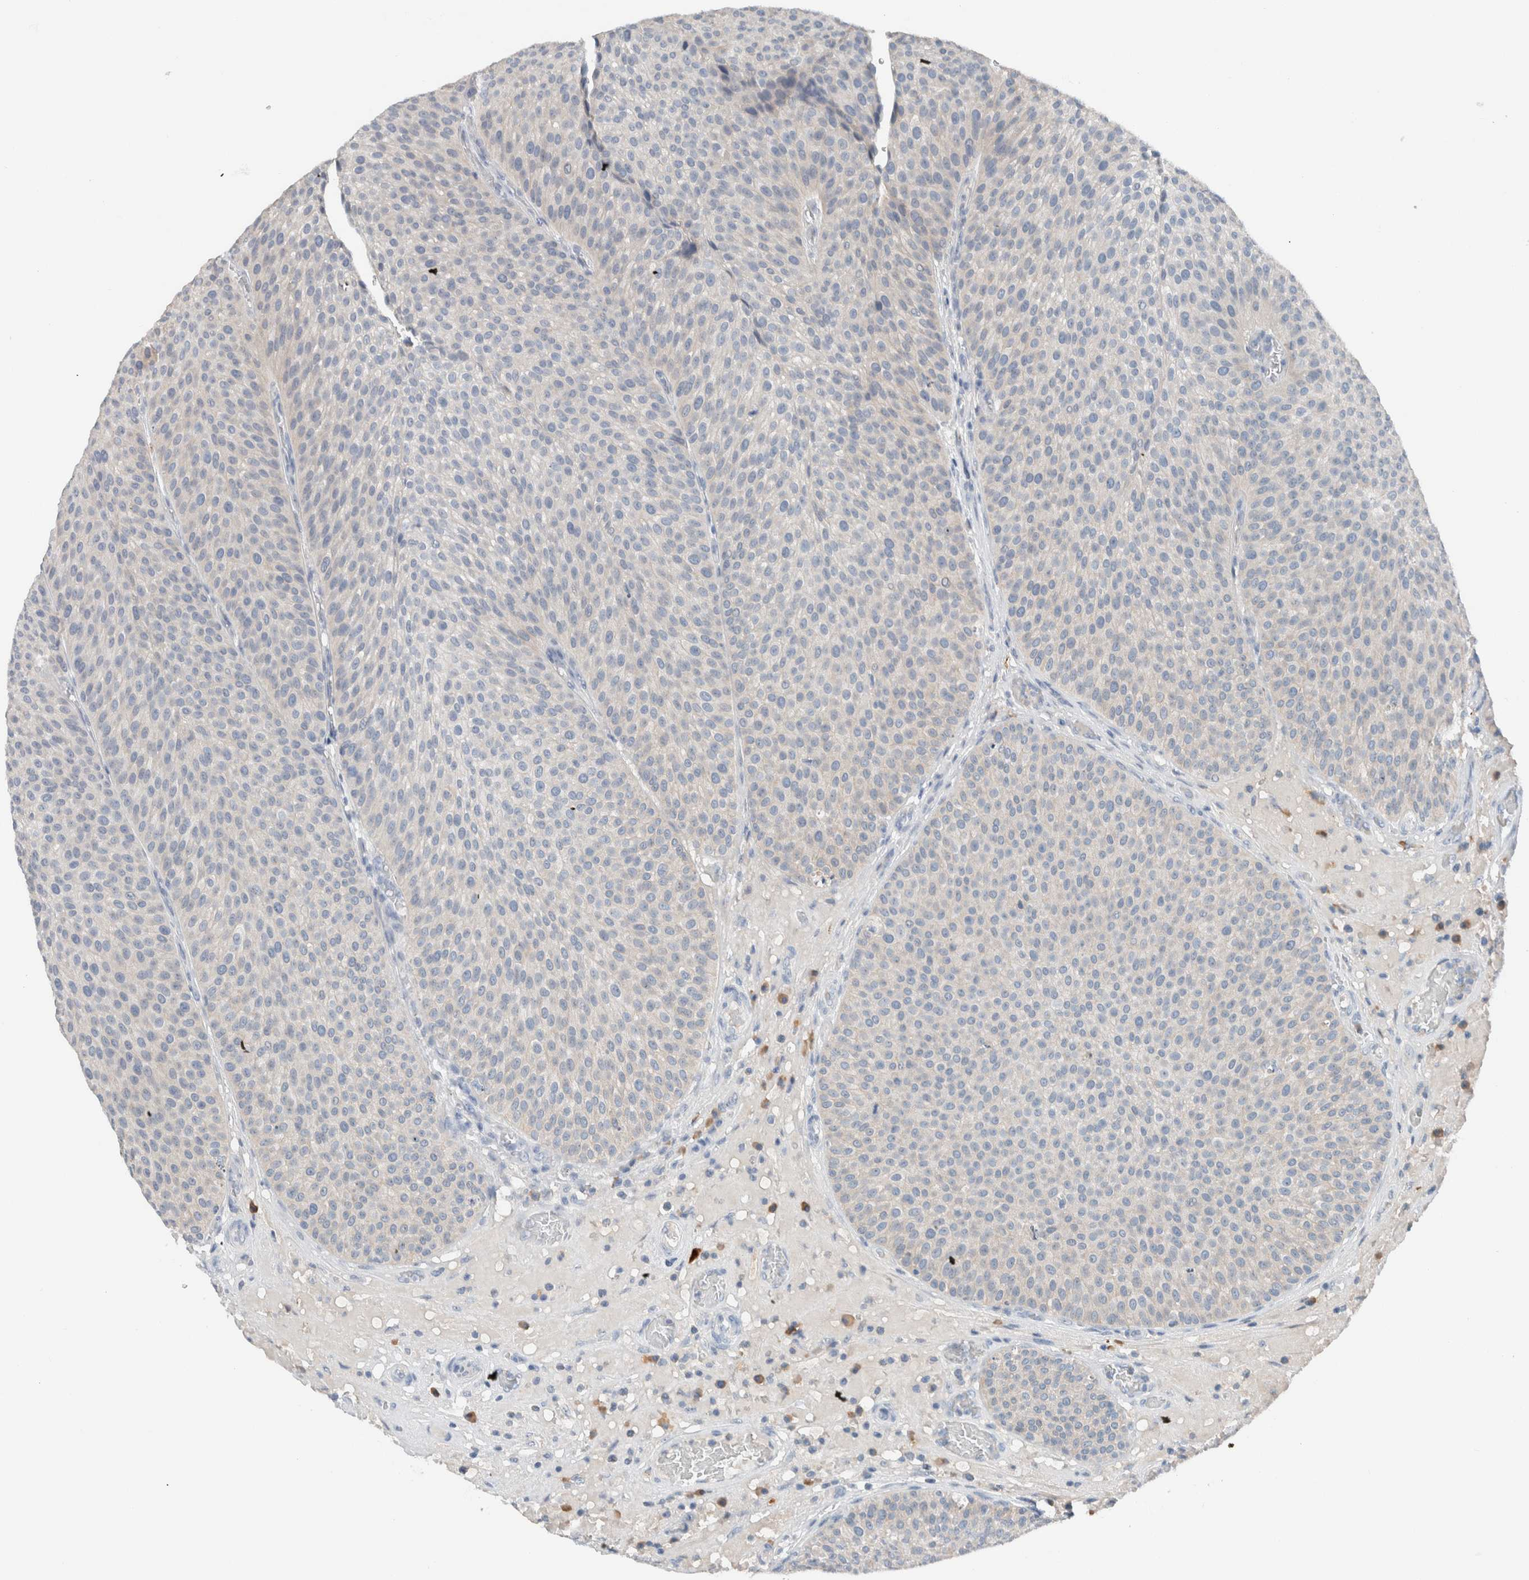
{"staining": {"intensity": "negative", "quantity": "none", "location": "none"}, "tissue": "urothelial cancer", "cell_type": "Tumor cells", "image_type": "cancer", "snomed": [{"axis": "morphology", "description": "Normal tissue, NOS"}, {"axis": "morphology", "description": "Urothelial carcinoma, Low grade"}, {"axis": "topography", "description": "Smooth muscle"}, {"axis": "topography", "description": "Urinary bladder"}], "caption": "The immunohistochemistry micrograph has no significant expression in tumor cells of urothelial cancer tissue. (DAB (3,3'-diaminobenzidine) immunohistochemistry visualized using brightfield microscopy, high magnification).", "gene": "DUOX1", "patient": {"sex": "male", "age": 60}}